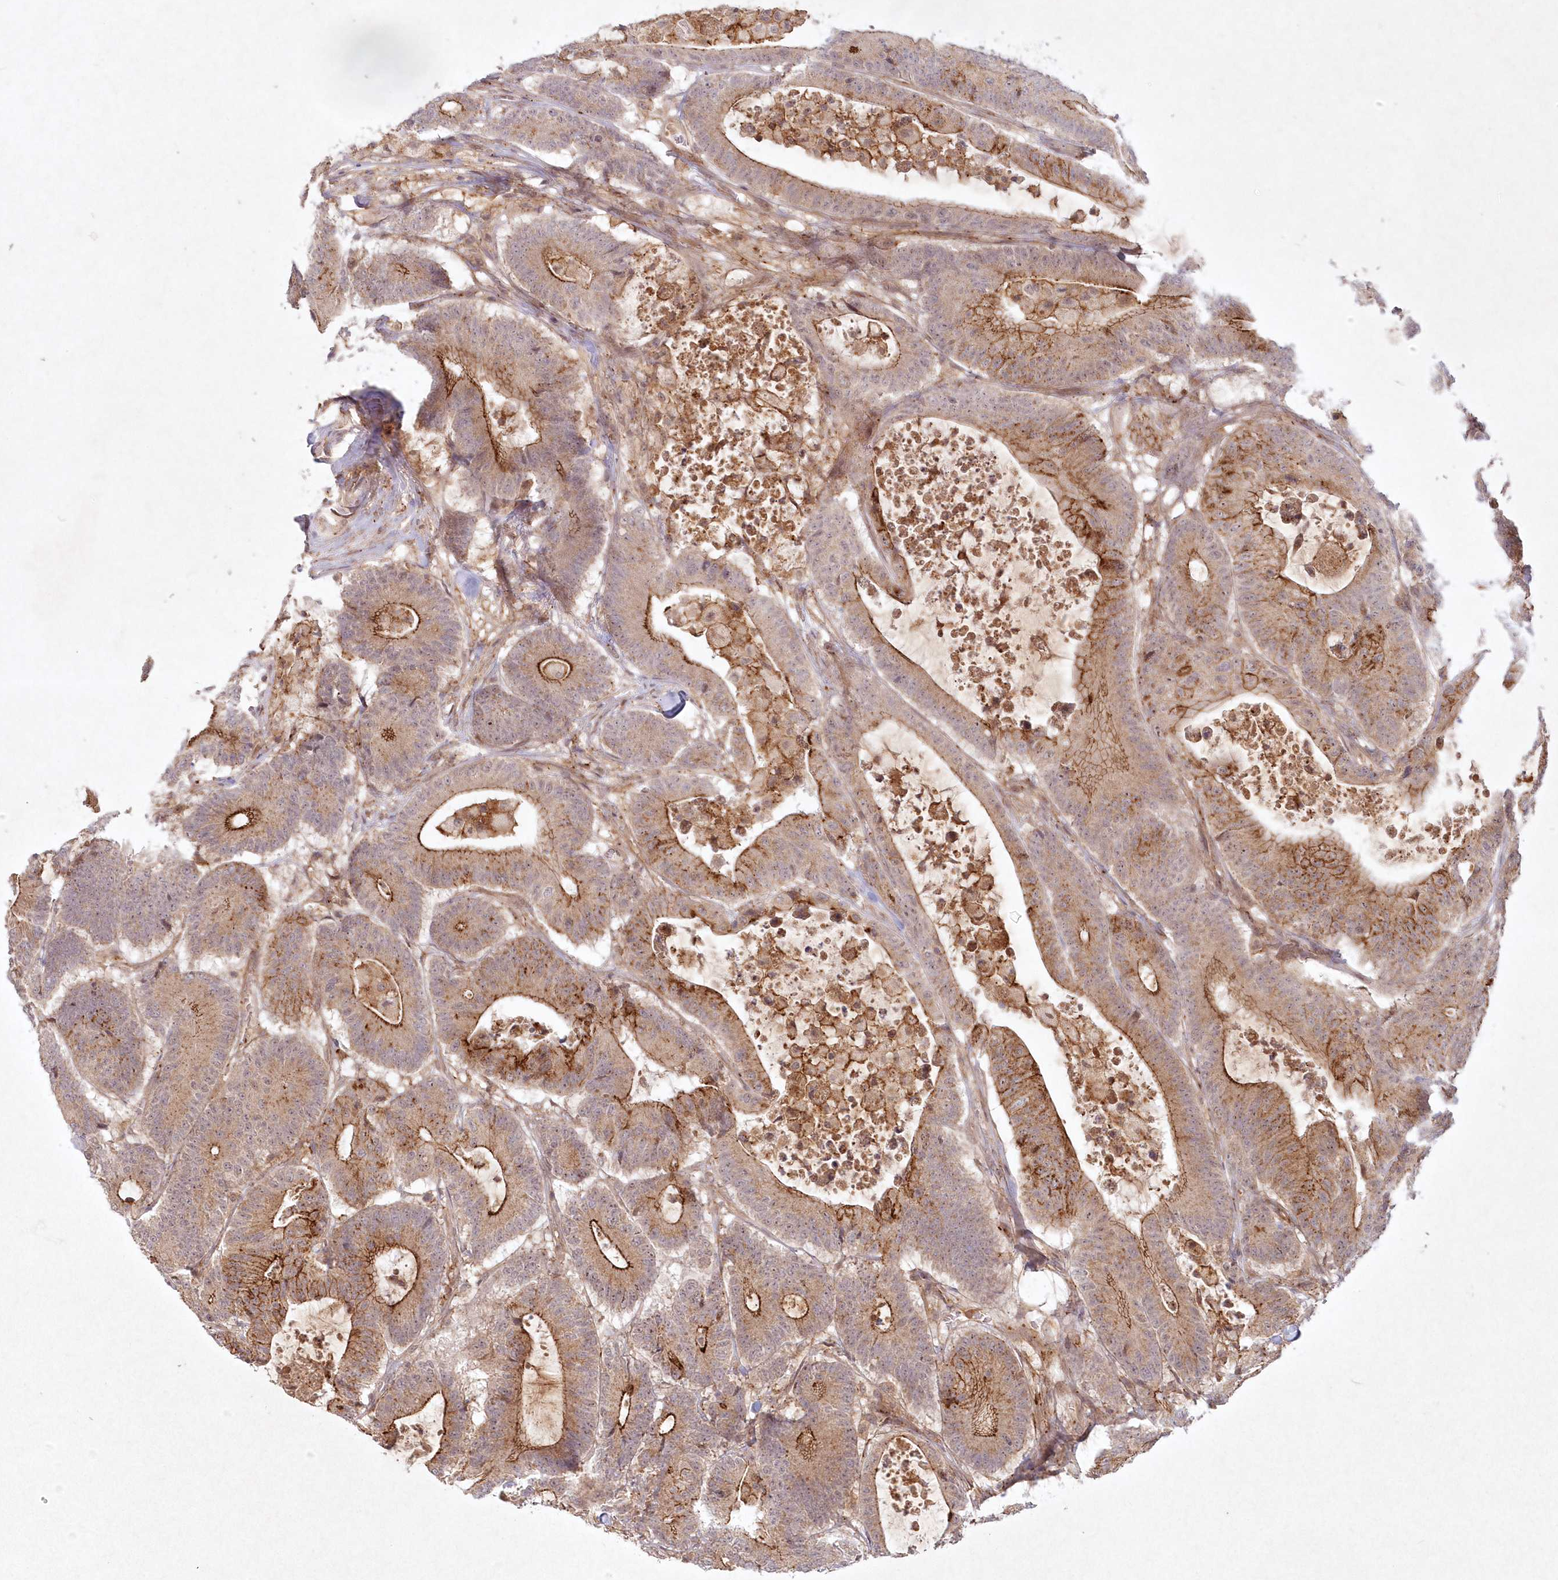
{"staining": {"intensity": "strong", "quantity": ">75%", "location": "cytoplasmic/membranous"}, "tissue": "colorectal cancer", "cell_type": "Tumor cells", "image_type": "cancer", "snomed": [{"axis": "morphology", "description": "Adenocarcinoma, NOS"}, {"axis": "topography", "description": "Colon"}], "caption": "Adenocarcinoma (colorectal) stained with immunohistochemistry (IHC) shows strong cytoplasmic/membranous positivity in about >75% of tumor cells.", "gene": "TOGARAM2", "patient": {"sex": "female", "age": 84}}